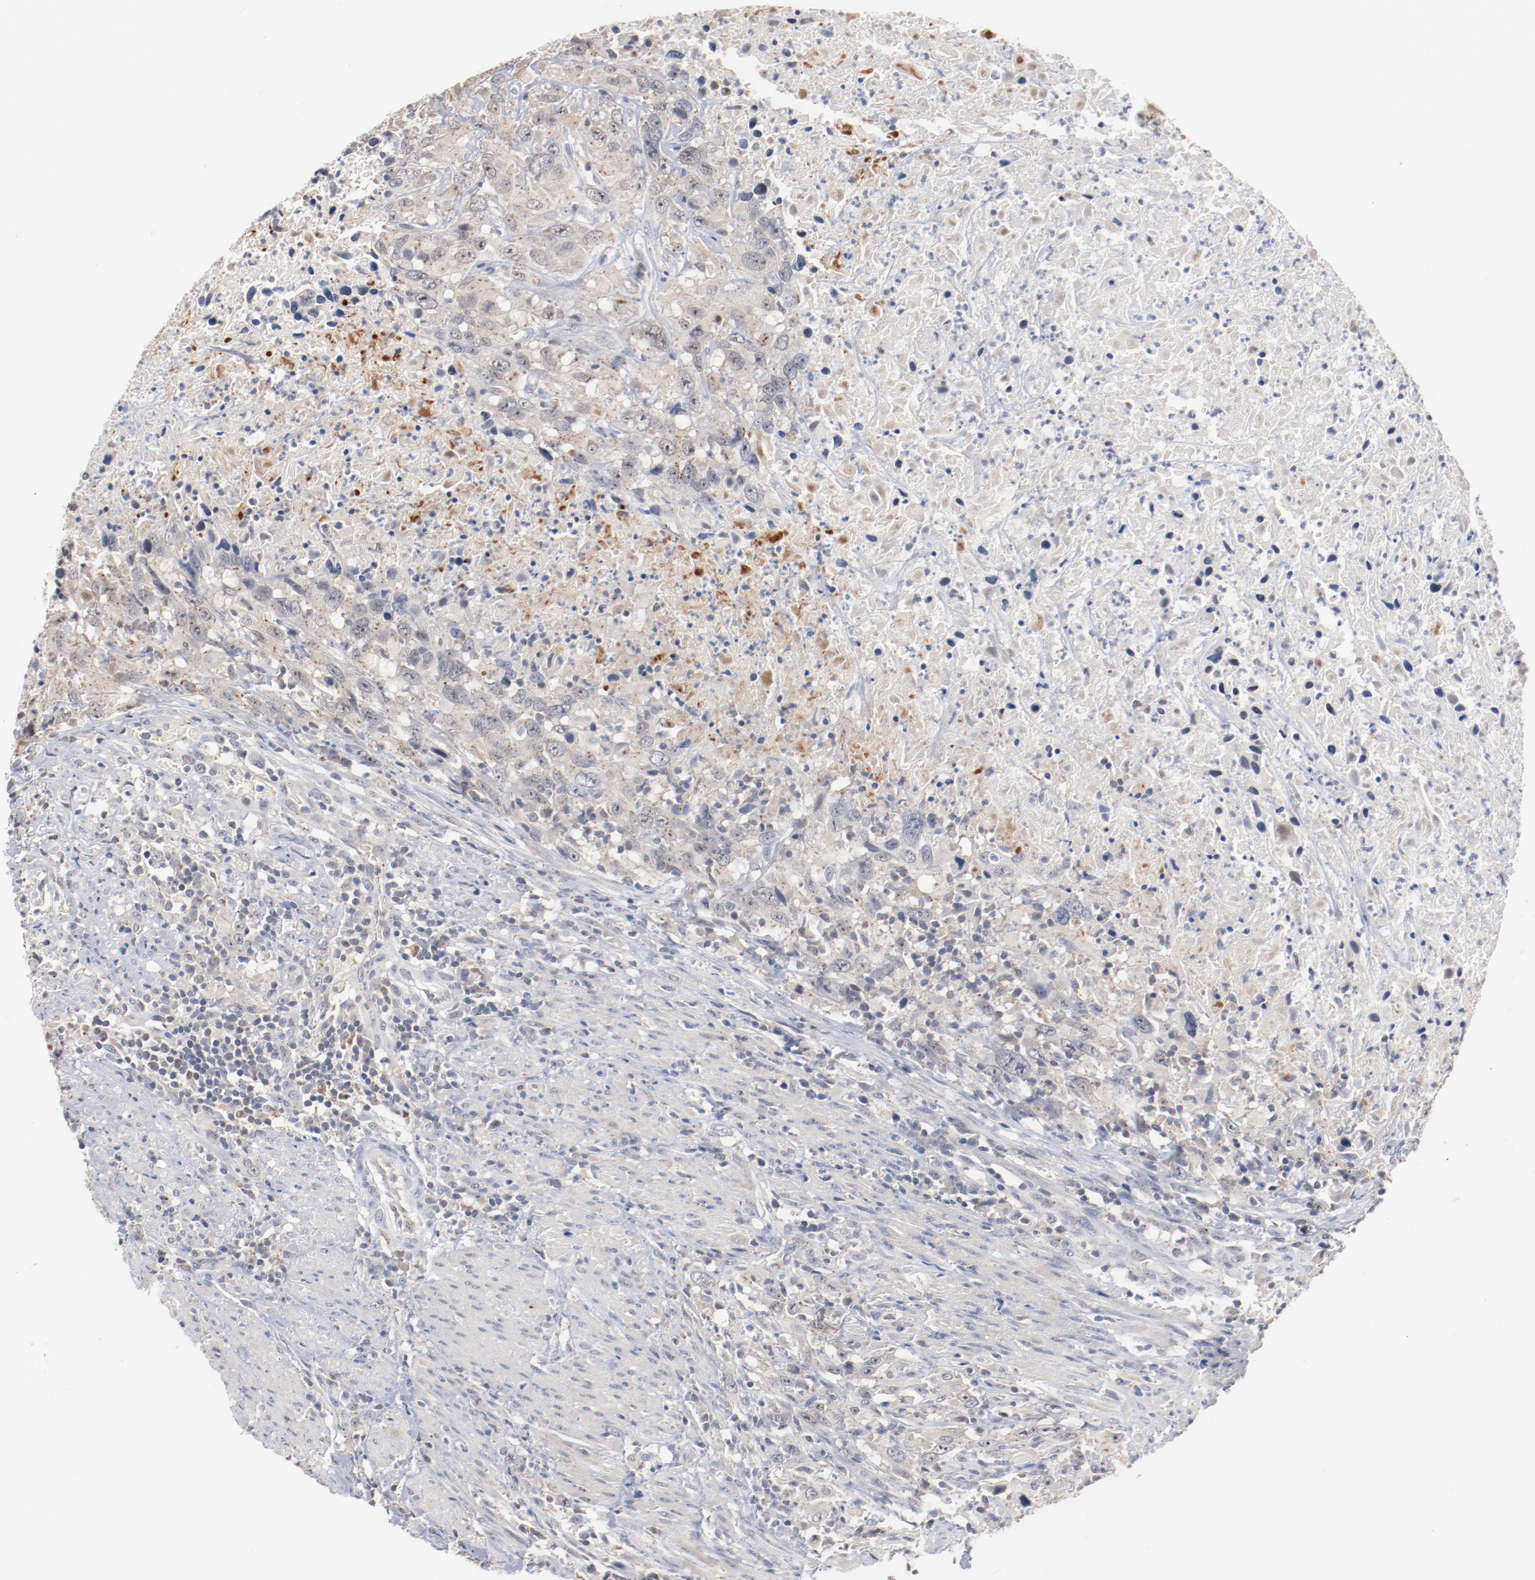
{"staining": {"intensity": "negative", "quantity": "none", "location": "none"}, "tissue": "urothelial cancer", "cell_type": "Tumor cells", "image_type": "cancer", "snomed": [{"axis": "morphology", "description": "Urothelial carcinoma, High grade"}, {"axis": "topography", "description": "Urinary bladder"}], "caption": "Protein analysis of urothelial carcinoma (high-grade) reveals no significant staining in tumor cells.", "gene": "ERICH1", "patient": {"sex": "male", "age": 61}}